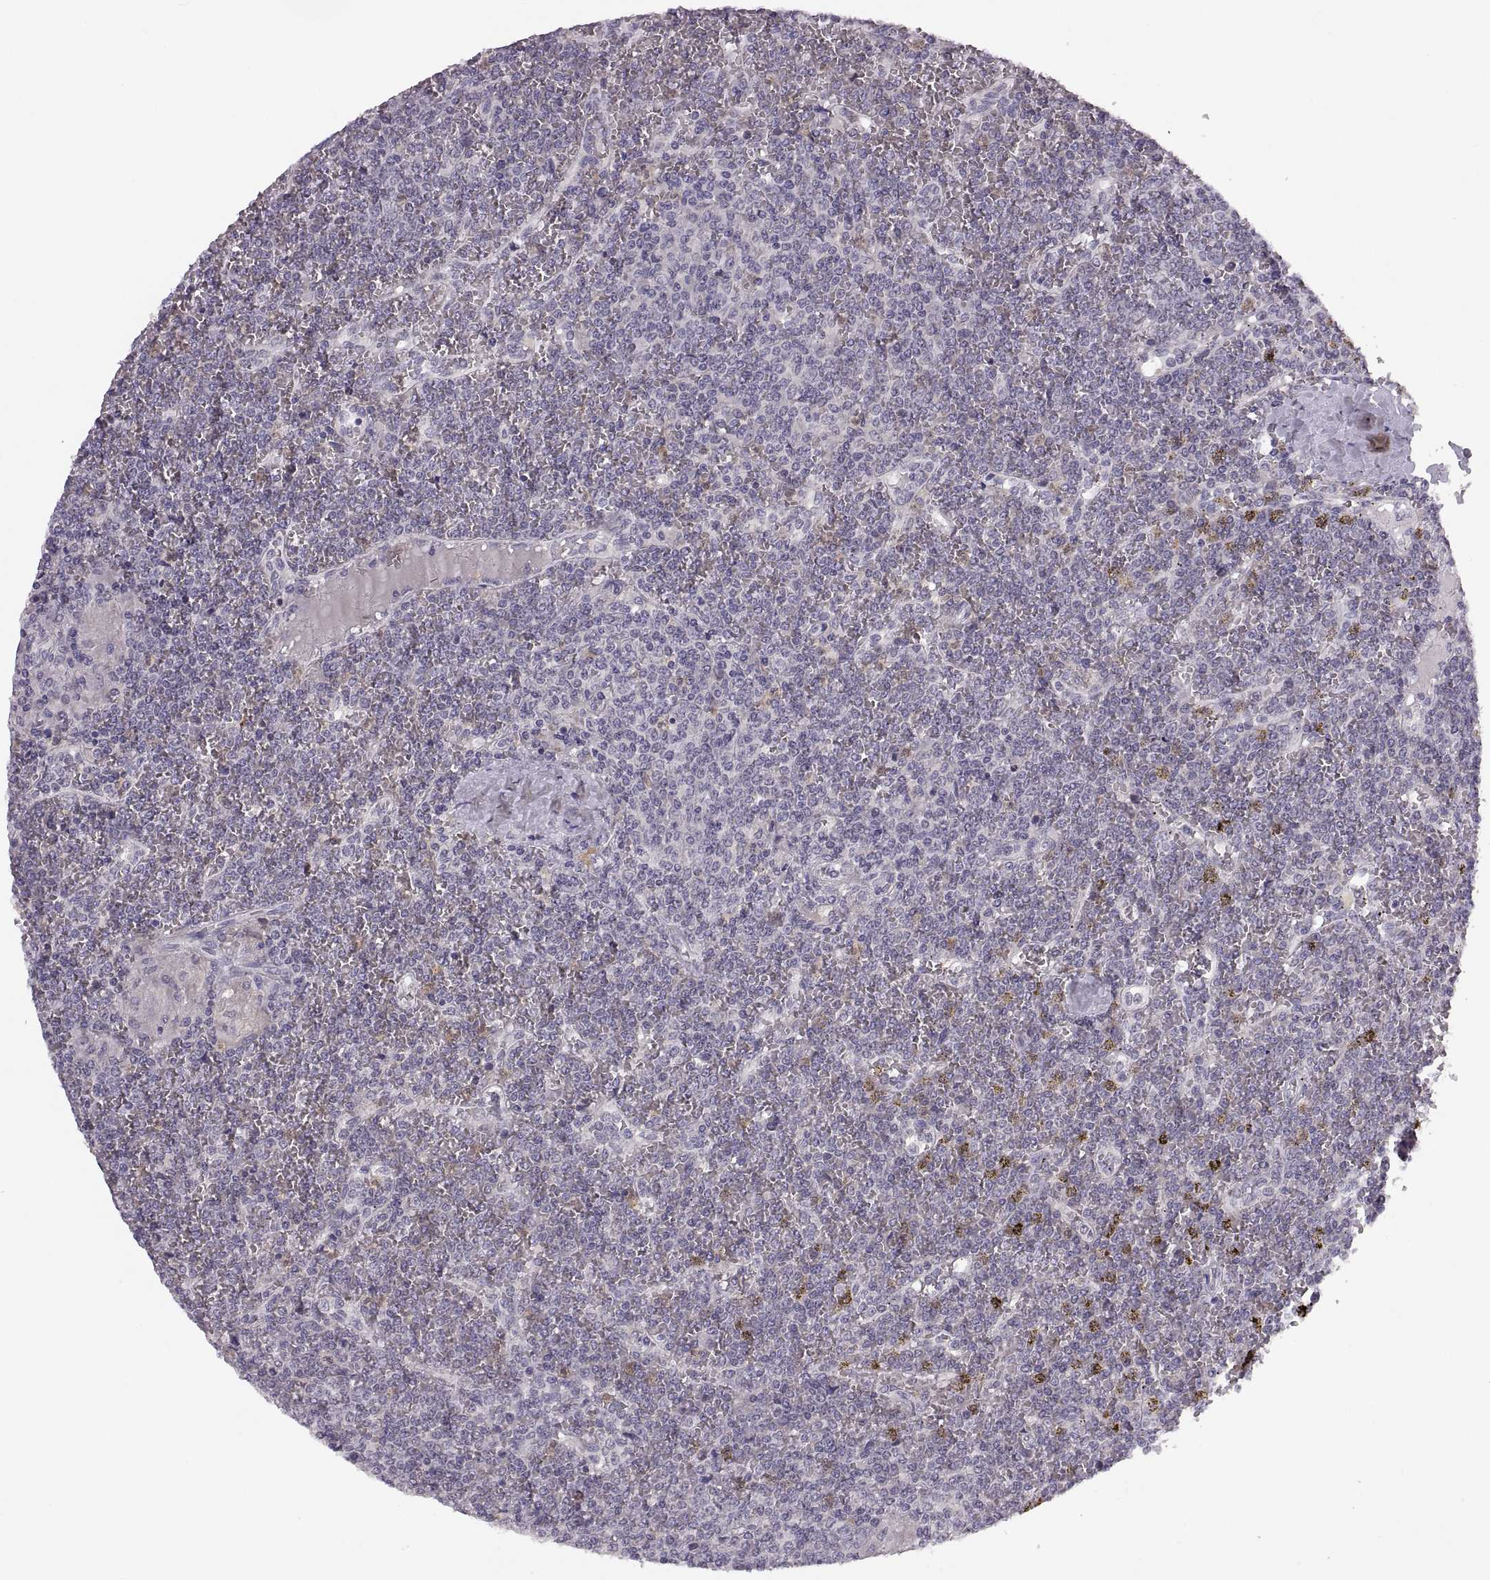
{"staining": {"intensity": "negative", "quantity": "none", "location": "none"}, "tissue": "lymphoma", "cell_type": "Tumor cells", "image_type": "cancer", "snomed": [{"axis": "morphology", "description": "Malignant lymphoma, non-Hodgkin's type, Low grade"}, {"axis": "topography", "description": "Spleen"}], "caption": "This is an IHC image of human lymphoma. There is no staining in tumor cells.", "gene": "ADH6", "patient": {"sex": "female", "age": 19}}